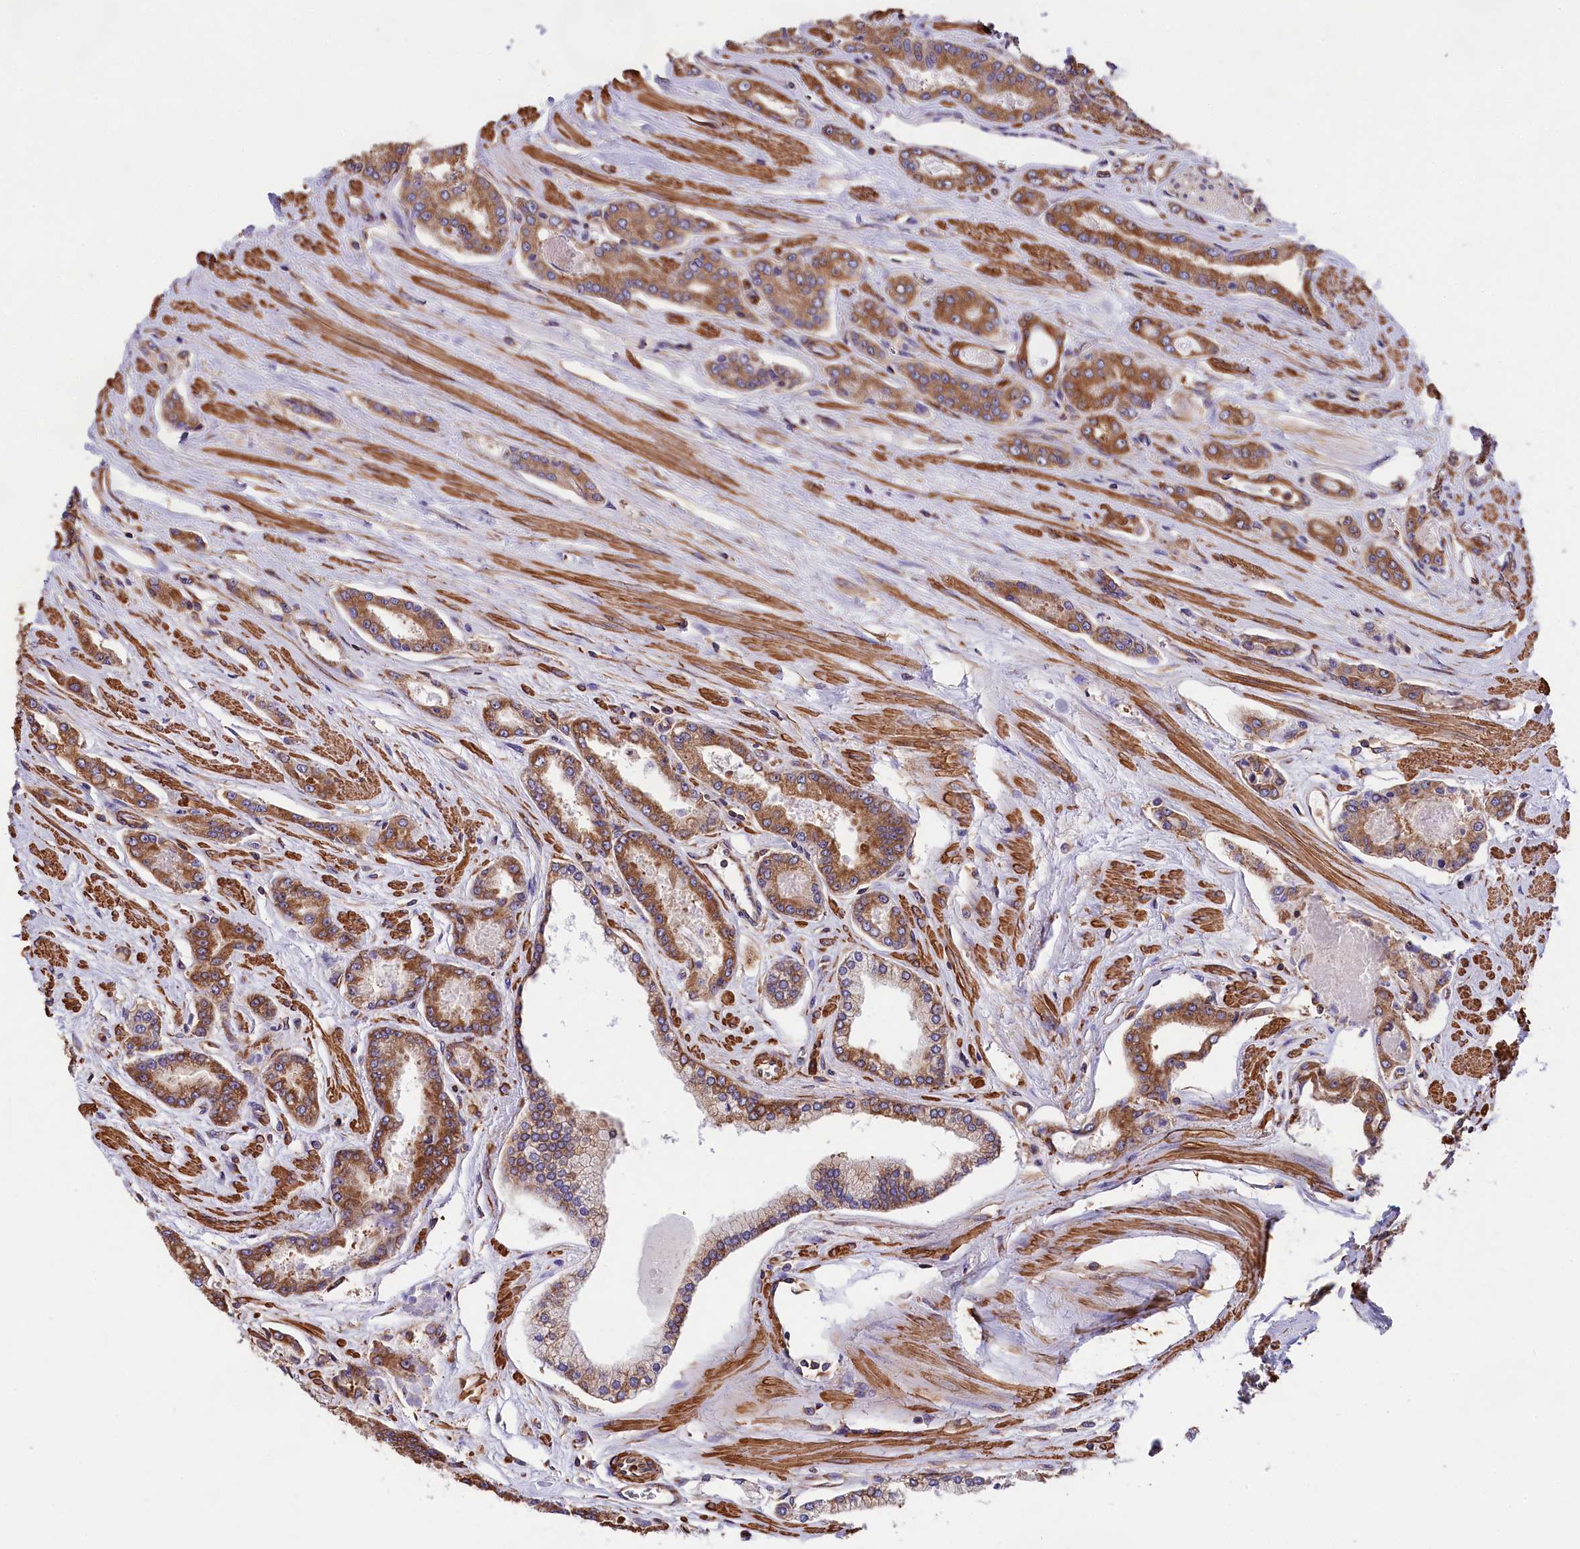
{"staining": {"intensity": "moderate", "quantity": ">75%", "location": "cytoplasmic/membranous"}, "tissue": "prostate cancer", "cell_type": "Tumor cells", "image_type": "cancer", "snomed": [{"axis": "morphology", "description": "Adenocarcinoma, High grade"}, {"axis": "topography", "description": "Prostate"}], "caption": "Immunohistochemistry micrograph of neoplastic tissue: human prostate high-grade adenocarcinoma stained using immunohistochemistry (IHC) reveals medium levels of moderate protein expression localized specifically in the cytoplasmic/membranous of tumor cells, appearing as a cytoplasmic/membranous brown color.", "gene": "GYS1", "patient": {"sex": "male", "age": 74}}